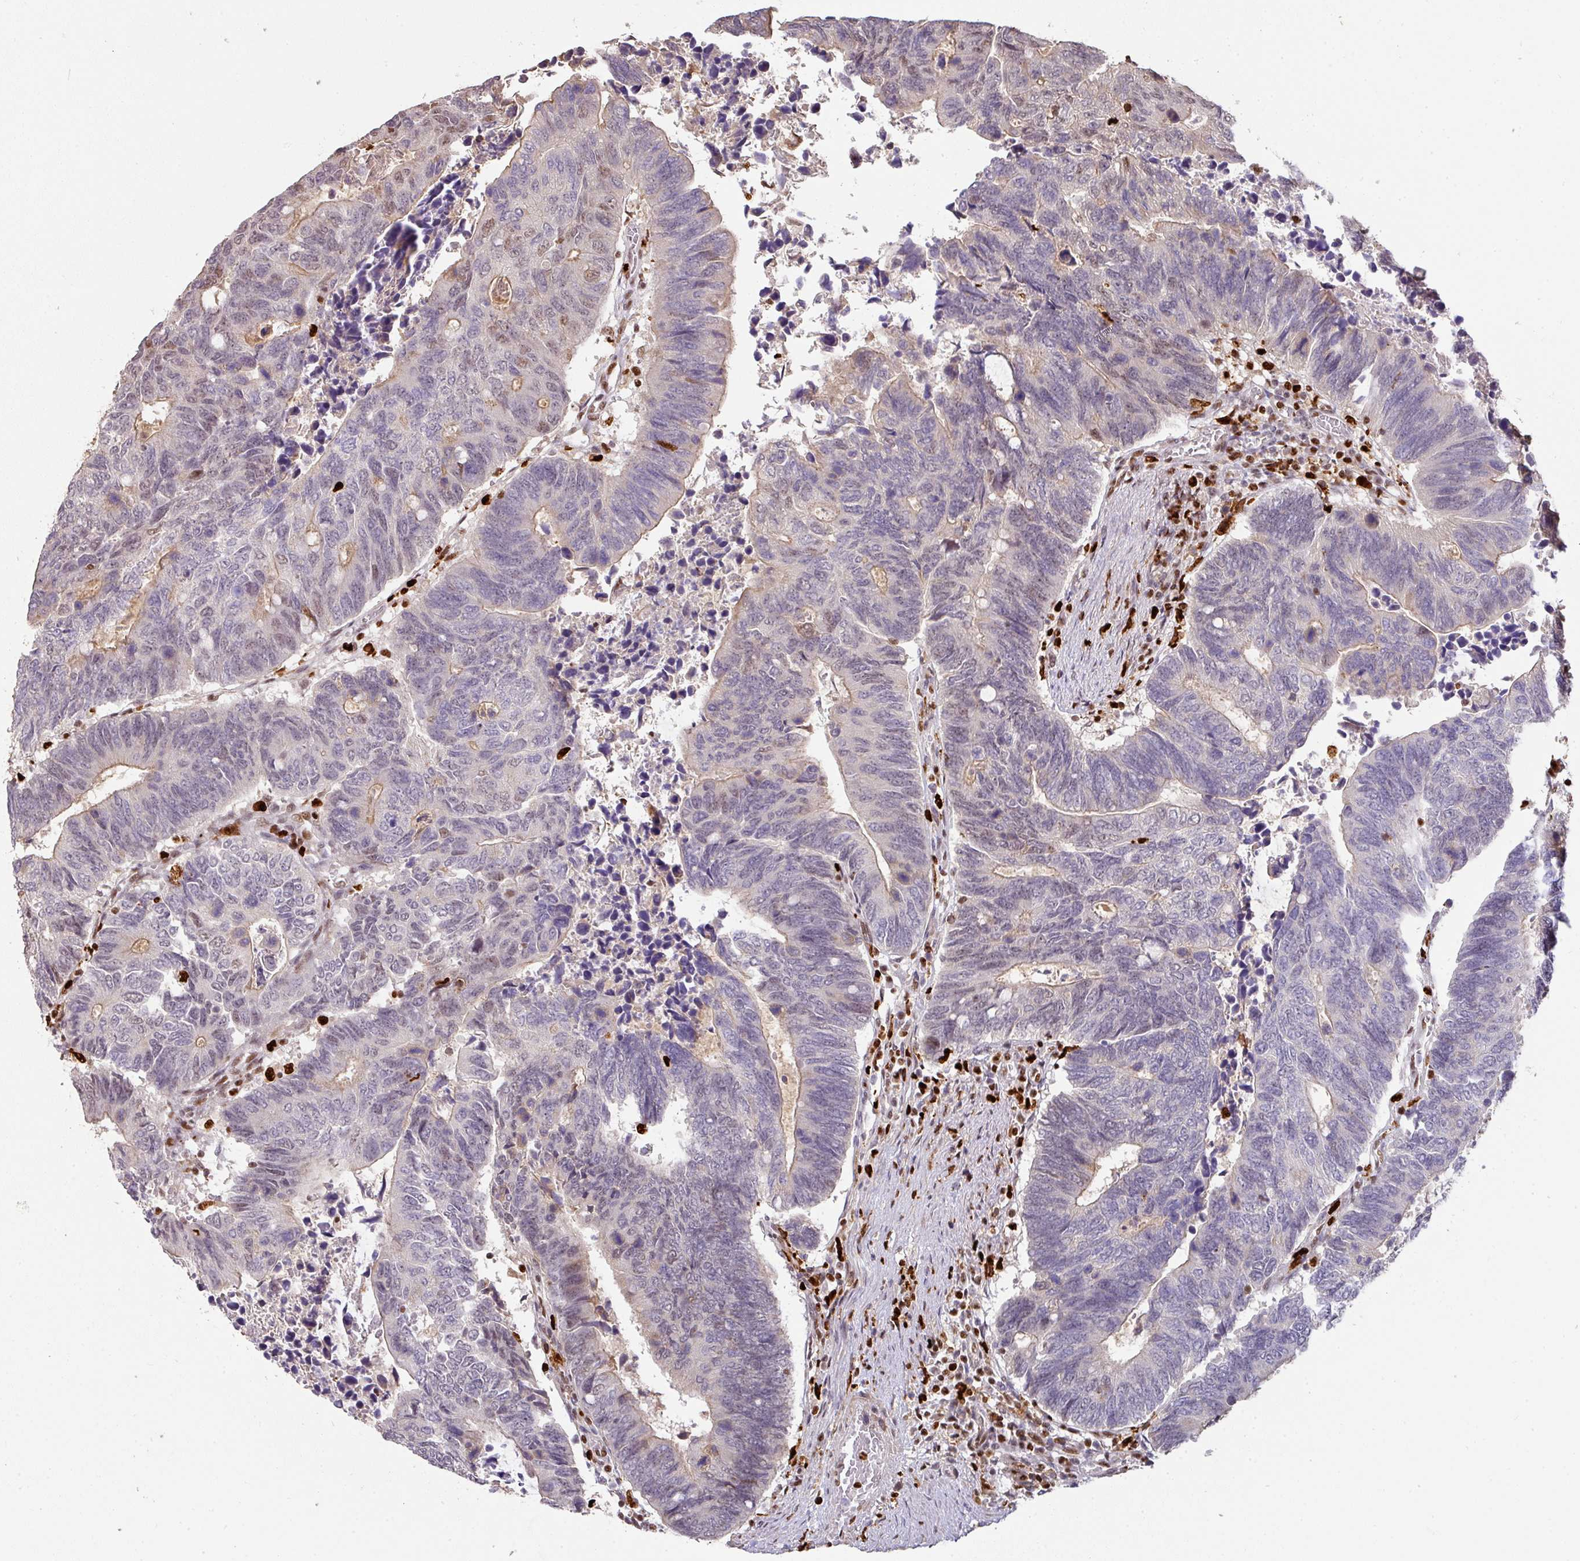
{"staining": {"intensity": "moderate", "quantity": "<25%", "location": "nuclear"}, "tissue": "colorectal cancer", "cell_type": "Tumor cells", "image_type": "cancer", "snomed": [{"axis": "morphology", "description": "Adenocarcinoma, NOS"}, {"axis": "topography", "description": "Colon"}], "caption": "Colorectal cancer (adenocarcinoma) stained with DAB immunohistochemistry shows low levels of moderate nuclear expression in approximately <25% of tumor cells. The staining was performed using DAB (3,3'-diaminobenzidine) to visualize the protein expression in brown, while the nuclei were stained in blue with hematoxylin (Magnification: 20x).", "gene": "SAMHD1", "patient": {"sex": "male", "age": 87}}